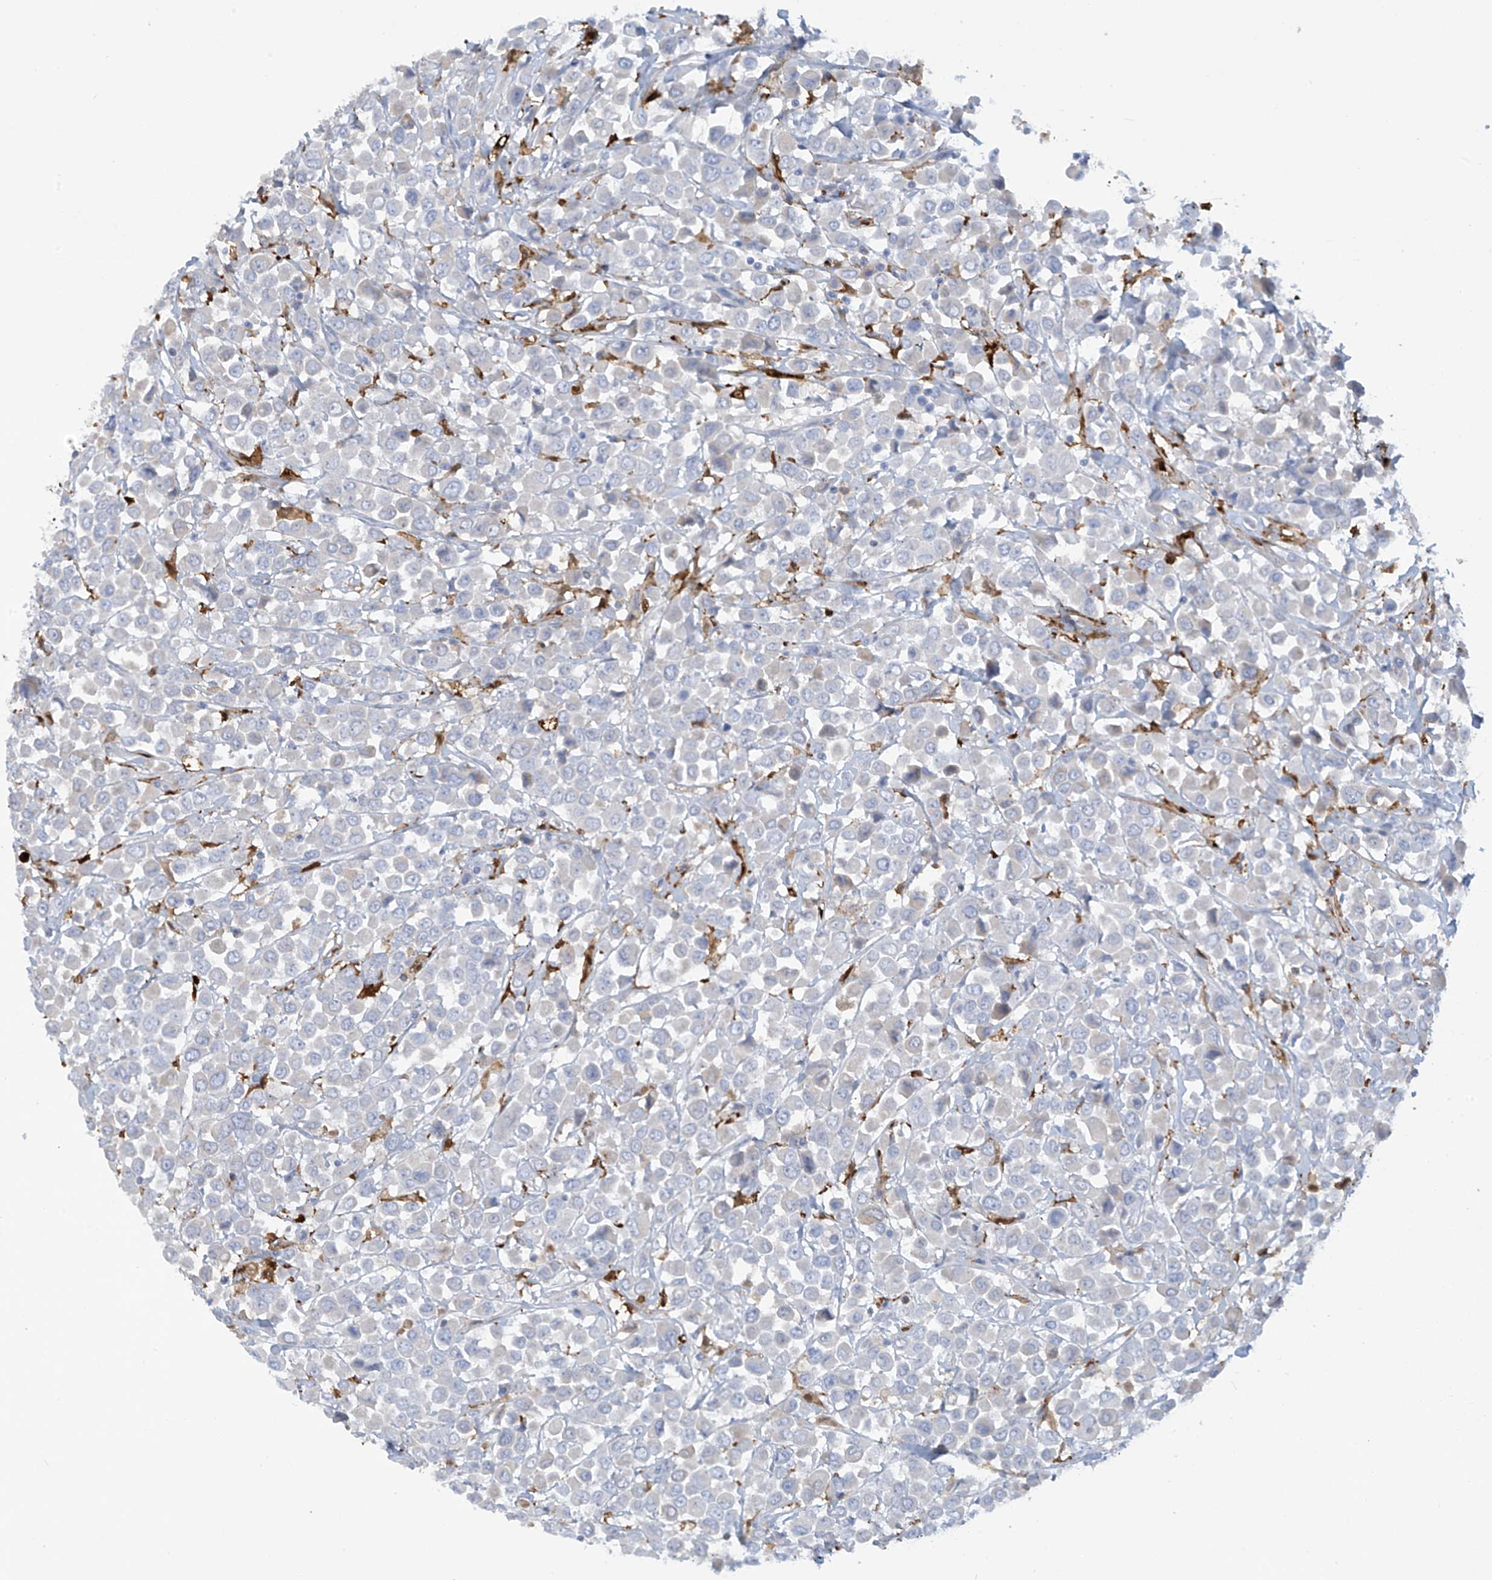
{"staining": {"intensity": "negative", "quantity": "none", "location": "none"}, "tissue": "breast cancer", "cell_type": "Tumor cells", "image_type": "cancer", "snomed": [{"axis": "morphology", "description": "Duct carcinoma"}, {"axis": "topography", "description": "Breast"}], "caption": "Protein analysis of breast cancer (invasive ductal carcinoma) displays no significant staining in tumor cells.", "gene": "TRMT2B", "patient": {"sex": "female", "age": 61}}